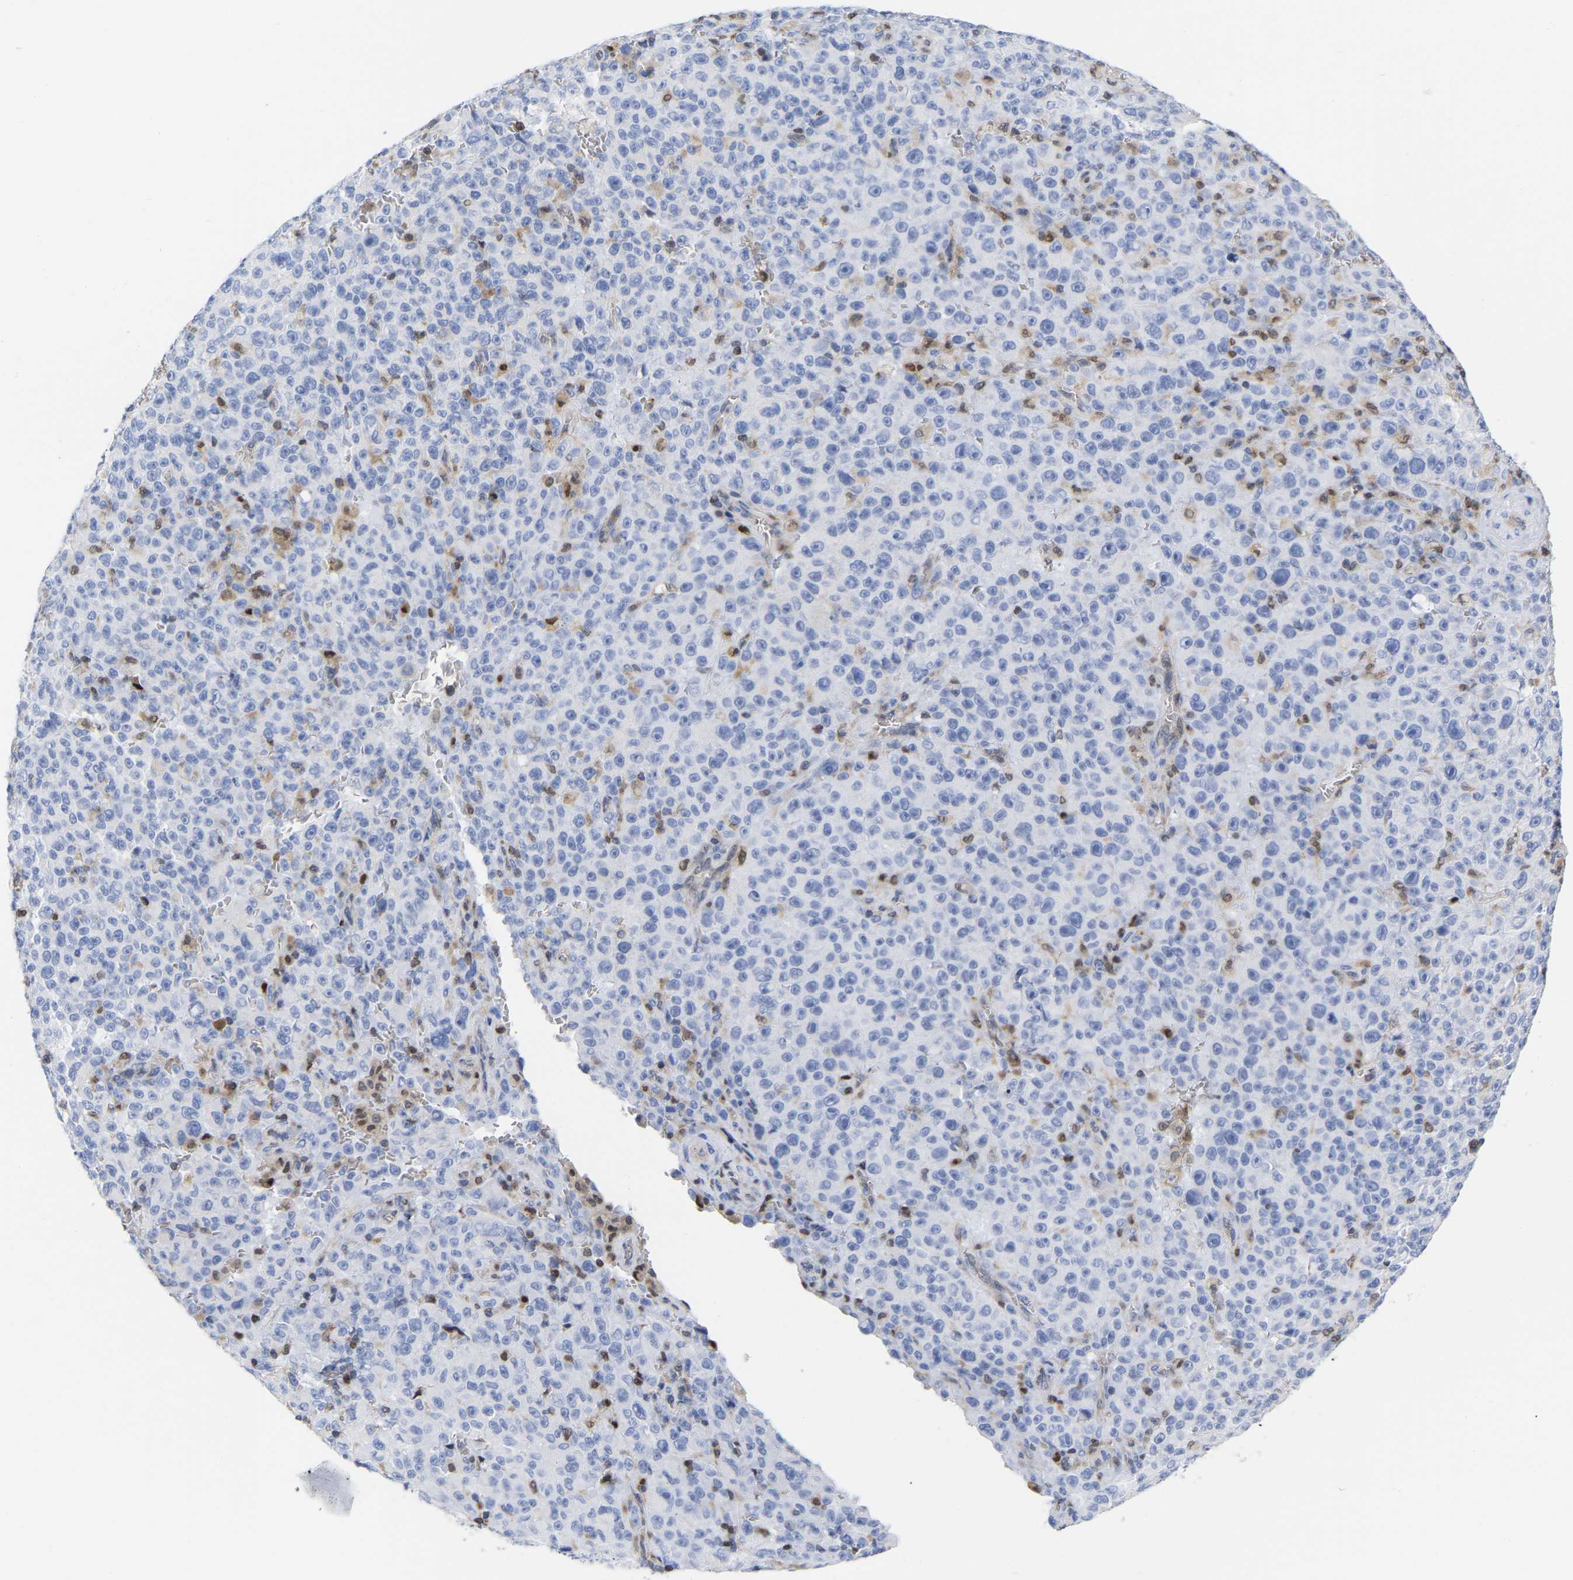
{"staining": {"intensity": "negative", "quantity": "none", "location": "none"}, "tissue": "melanoma", "cell_type": "Tumor cells", "image_type": "cancer", "snomed": [{"axis": "morphology", "description": "Malignant melanoma, NOS"}, {"axis": "topography", "description": "Skin"}], "caption": "A micrograph of melanoma stained for a protein reveals no brown staining in tumor cells.", "gene": "GIMAP4", "patient": {"sex": "female", "age": 82}}